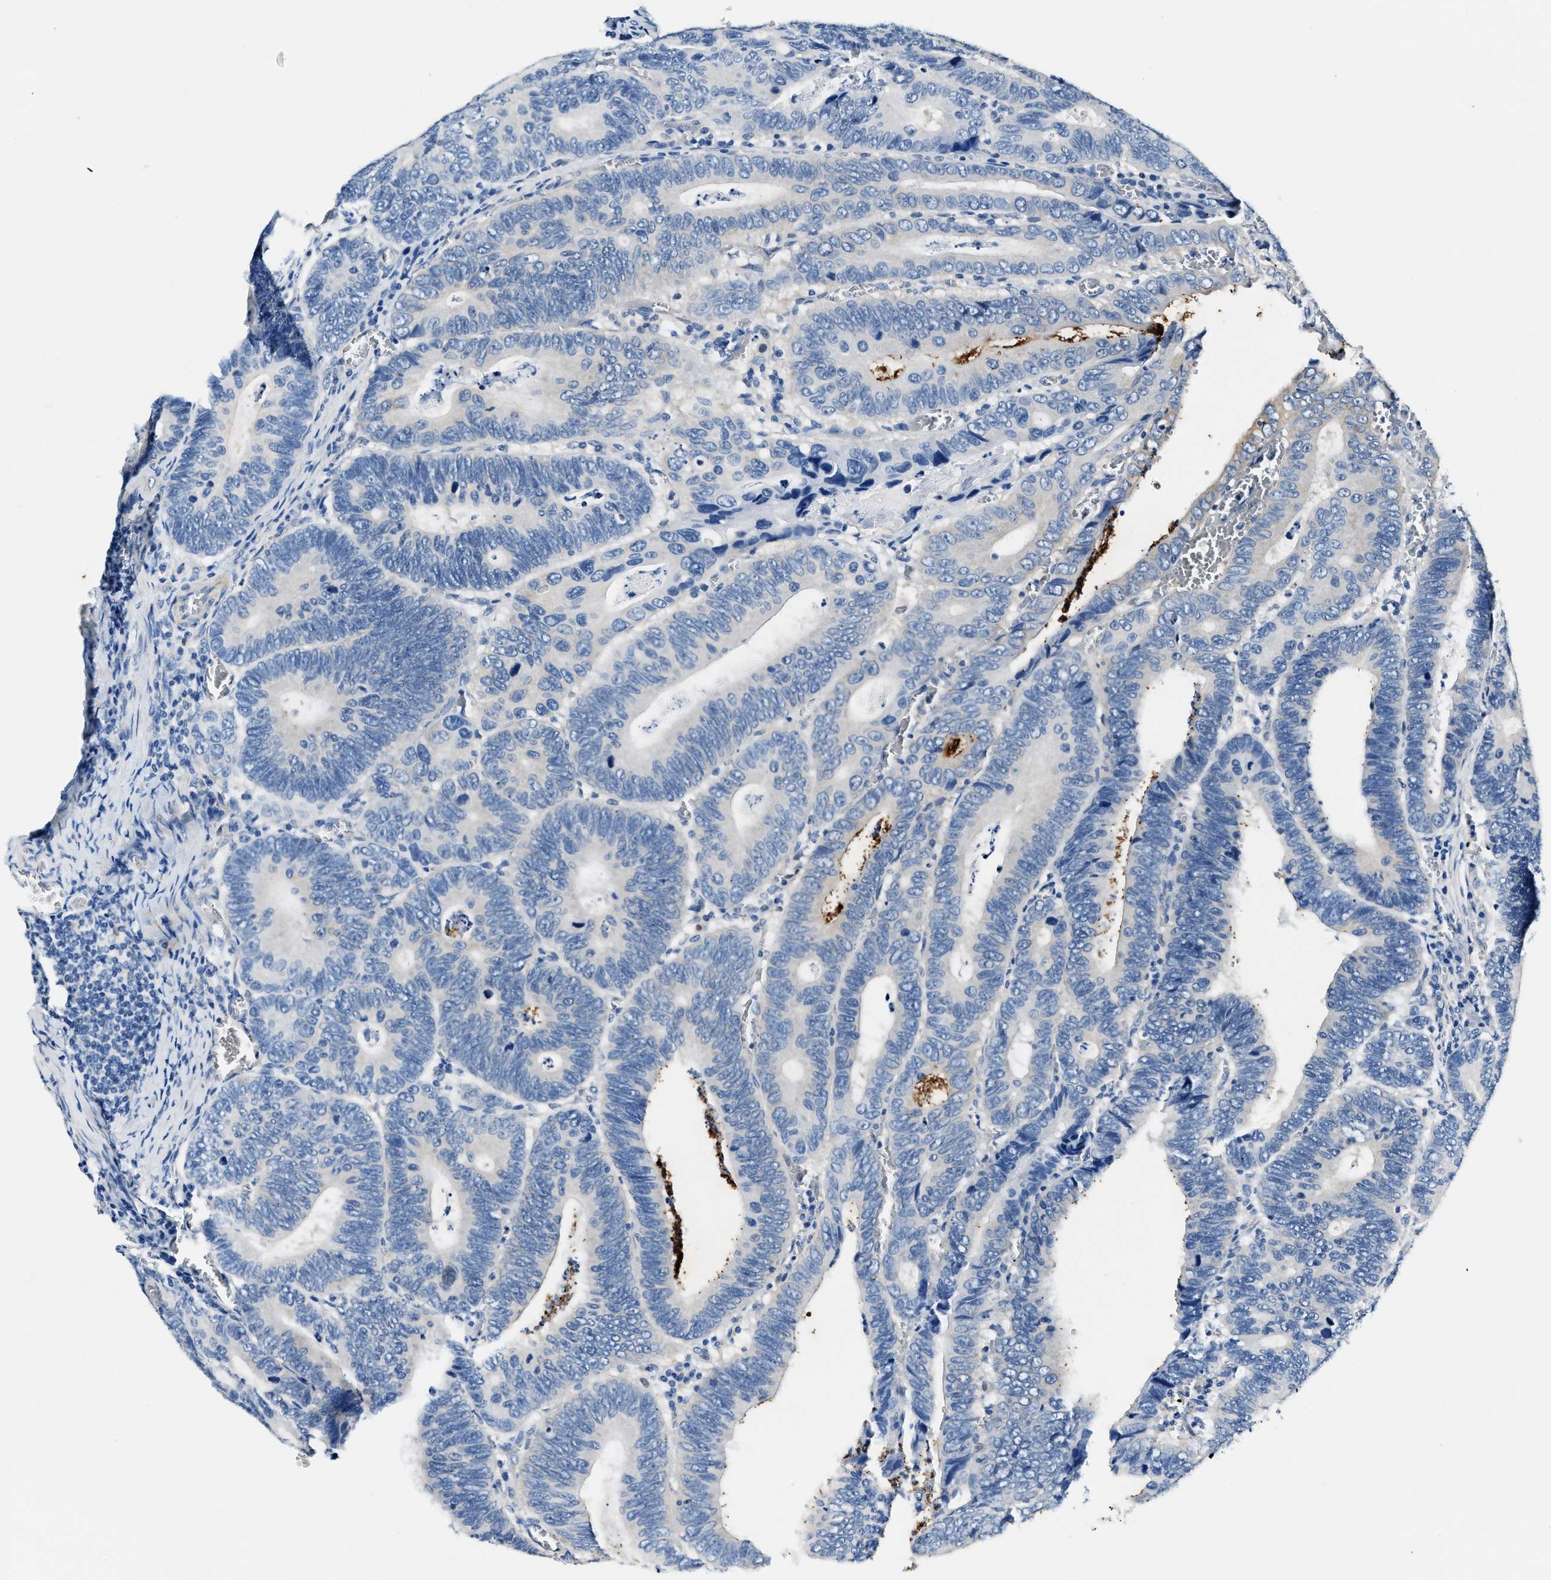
{"staining": {"intensity": "negative", "quantity": "none", "location": "none"}, "tissue": "colorectal cancer", "cell_type": "Tumor cells", "image_type": "cancer", "snomed": [{"axis": "morphology", "description": "Inflammation, NOS"}, {"axis": "morphology", "description": "Adenocarcinoma, NOS"}, {"axis": "topography", "description": "Colon"}], "caption": "Adenocarcinoma (colorectal) stained for a protein using immunohistochemistry displays no positivity tumor cells.", "gene": "EIF2AK2", "patient": {"sex": "male", "age": 72}}